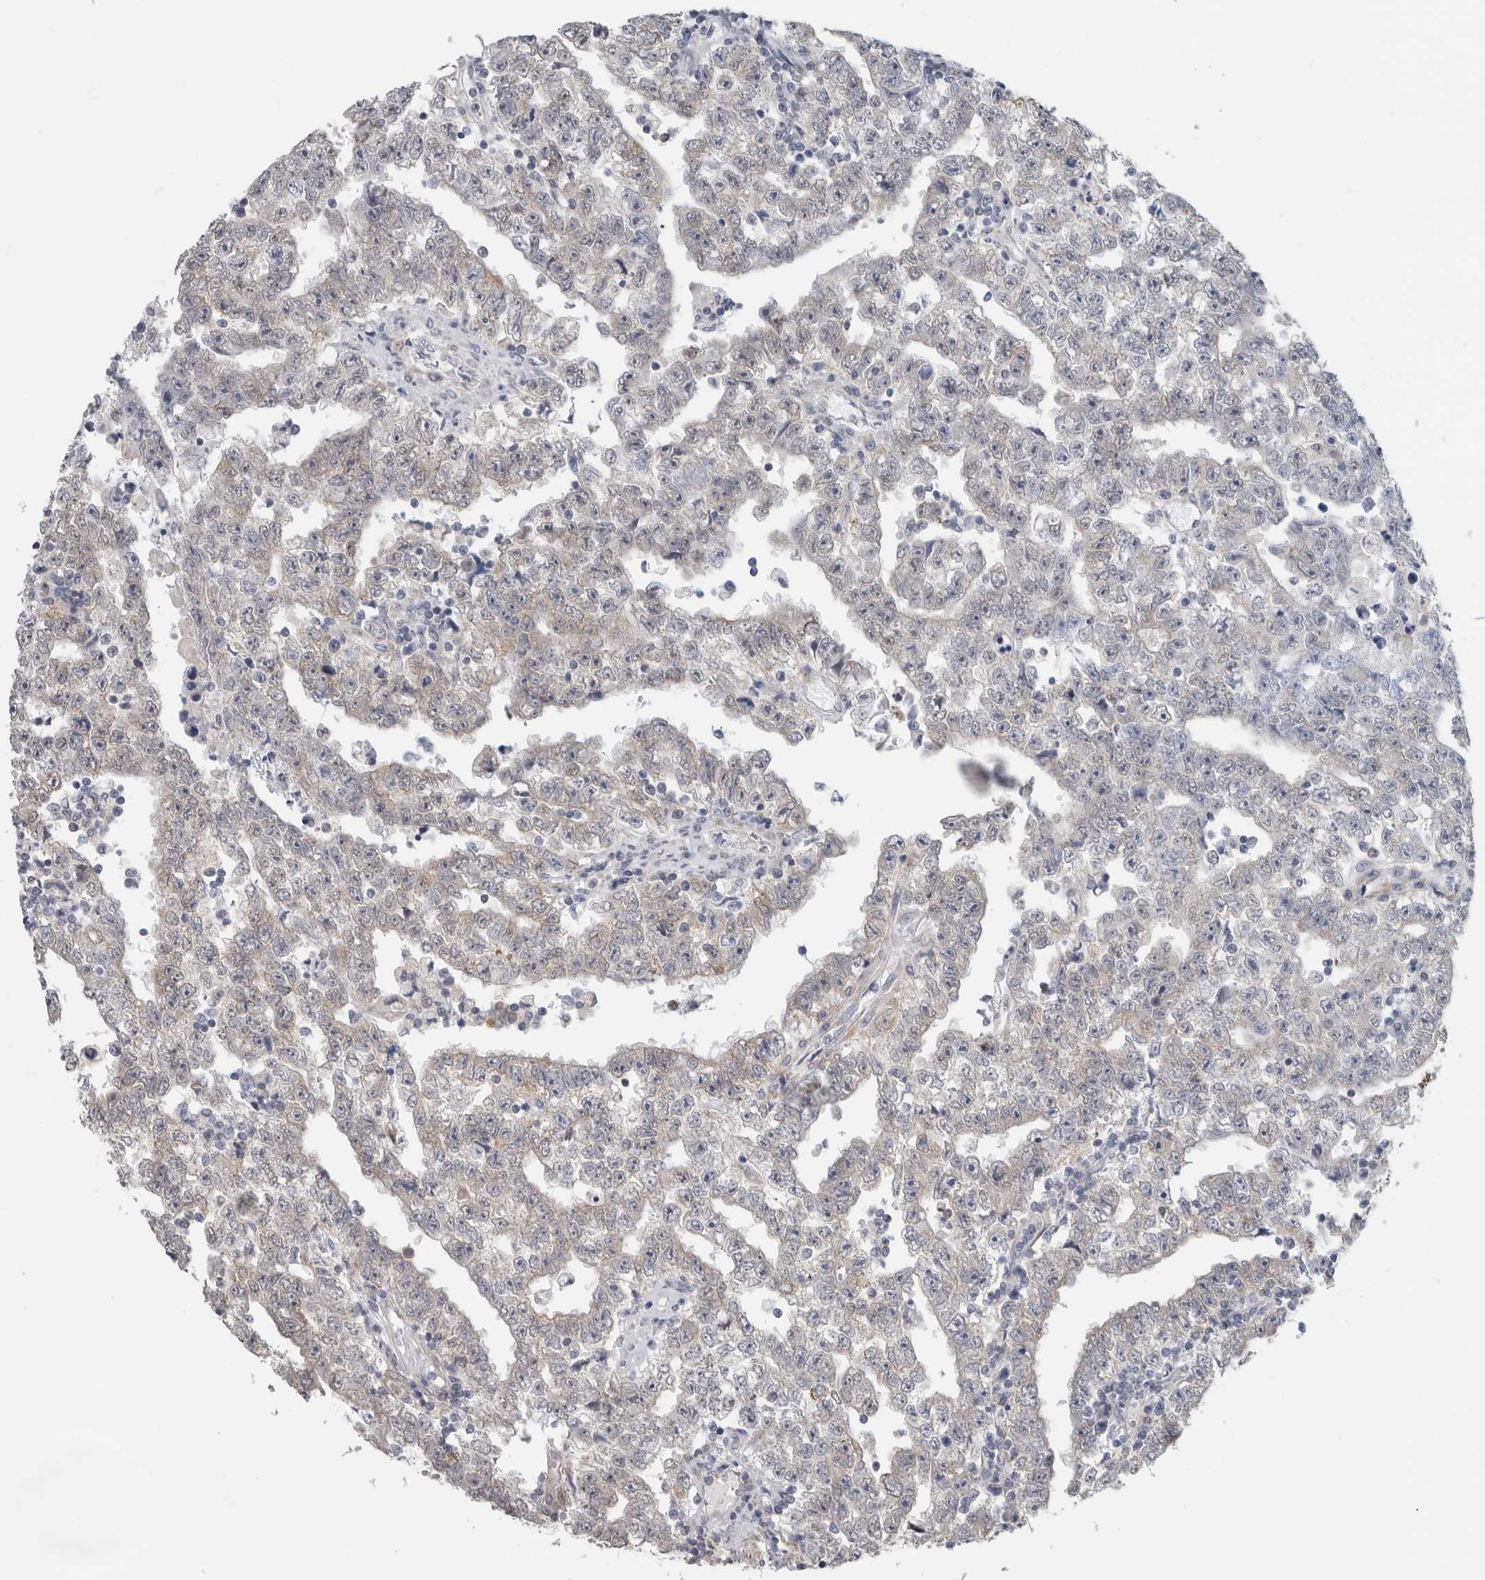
{"staining": {"intensity": "negative", "quantity": "none", "location": "none"}, "tissue": "testis cancer", "cell_type": "Tumor cells", "image_type": "cancer", "snomed": [{"axis": "morphology", "description": "Carcinoma, Embryonal, NOS"}, {"axis": "topography", "description": "Testis"}], "caption": "Histopathology image shows no protein expression in tumor cells of testis cancer tissue.", "gene": "TMEM242", "patient": {"sex": "male", "age": 25}}